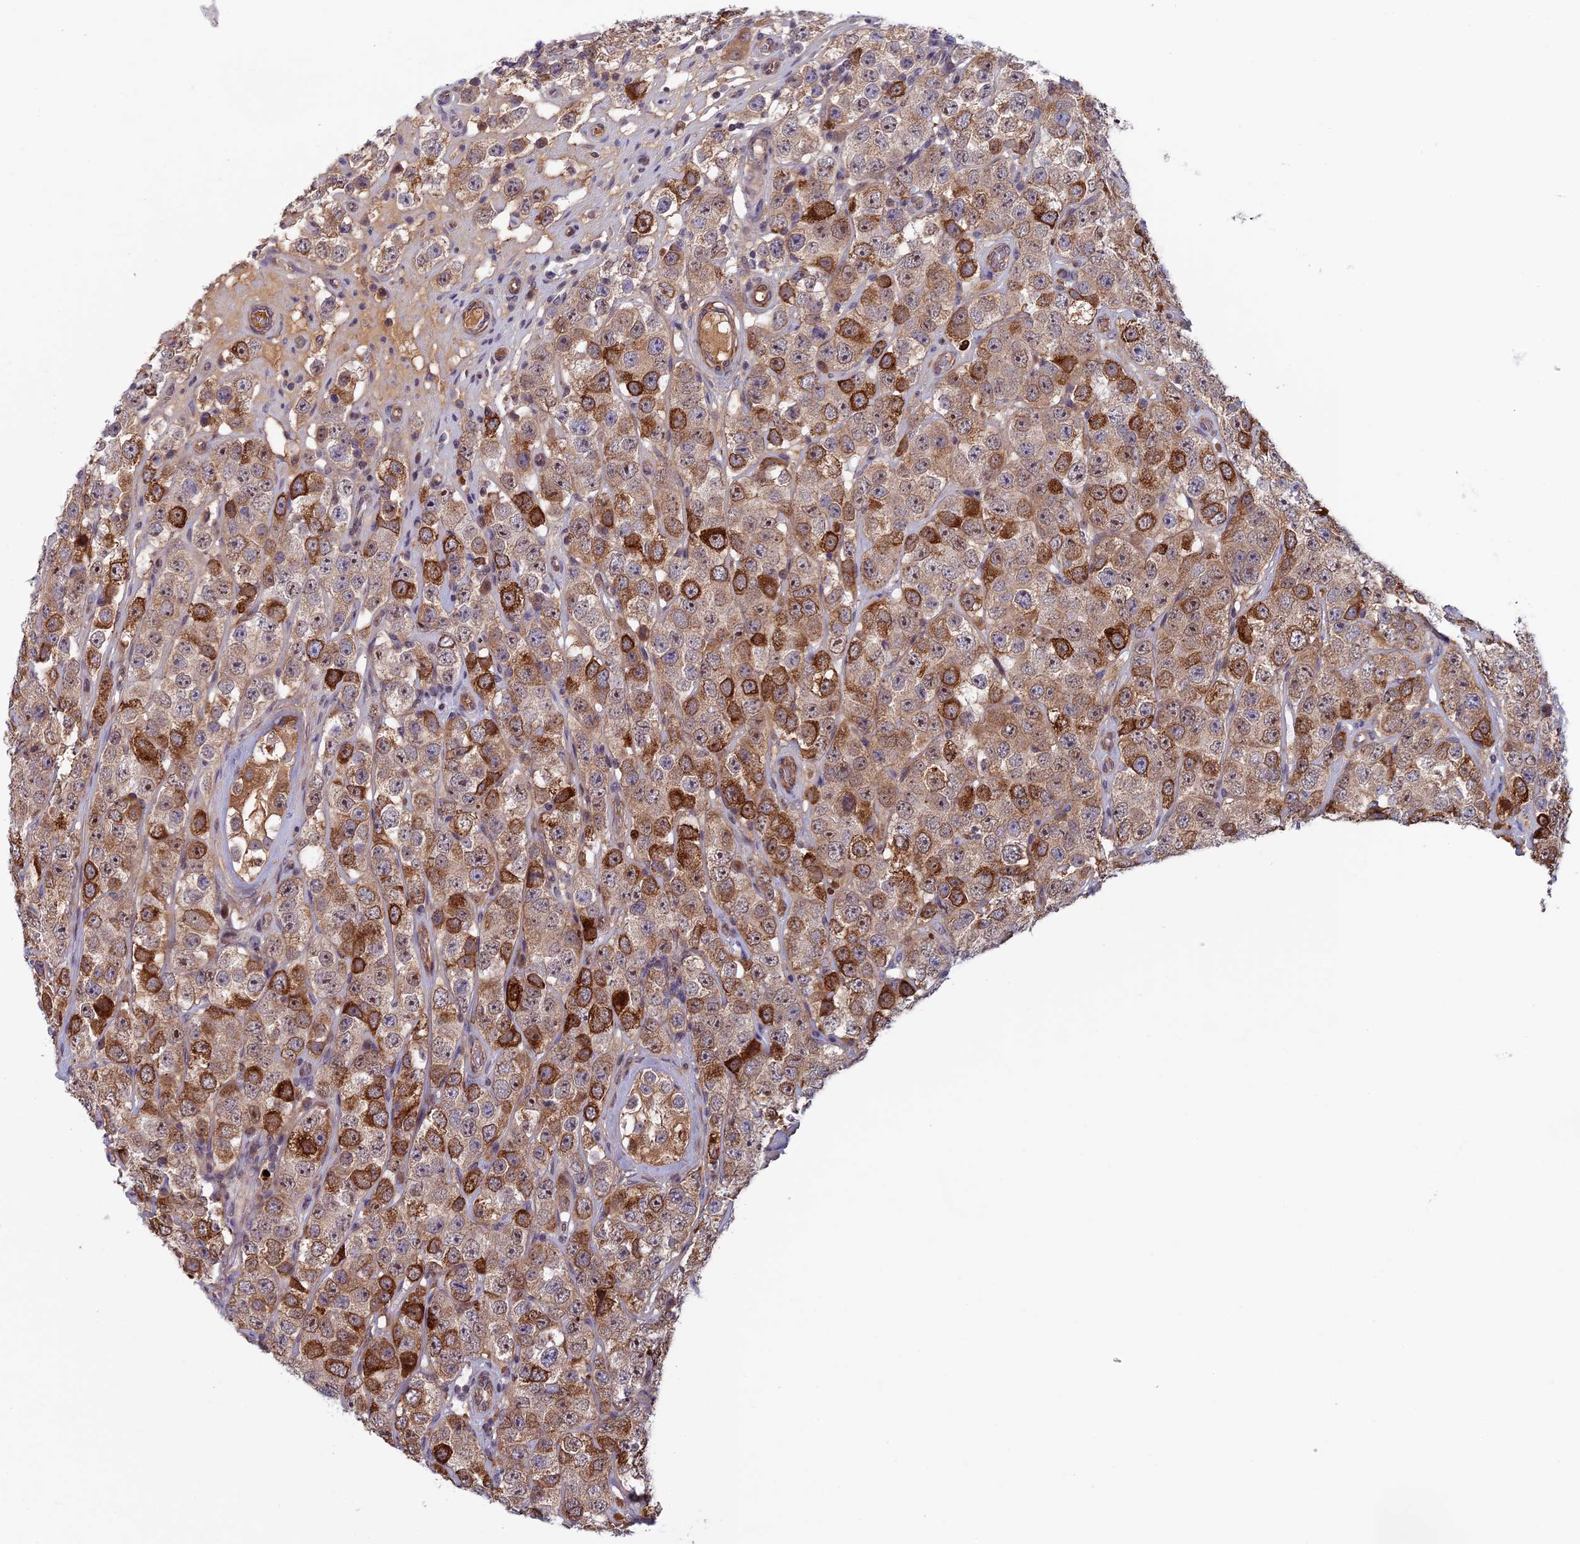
{"staining": {"intensity": "strong", "quantity": "25%-75%", "location": "cytoplasmic/membranous"}, "tissue": "testis cancer", "cell_type": "Tumor cells", "image_type": "cancer", "snomed": [{"axis": "morphology", "description": "Seminoma, NOS"}, {"axis": "topography", "description": "Testis"}], "caption": "Immunohistochemistry of testis cancer (seminoma) displays high levels of strong cytoplasmic/membranous expression in about 25%-75% of tumor cells. The protein of interest is stained brown, and the nuclei are stained in blue (DAB IHC with brightfield microscopy, high magnification).", "gene": "FADS1", "patient": {"sex": "male", "age": 28}}